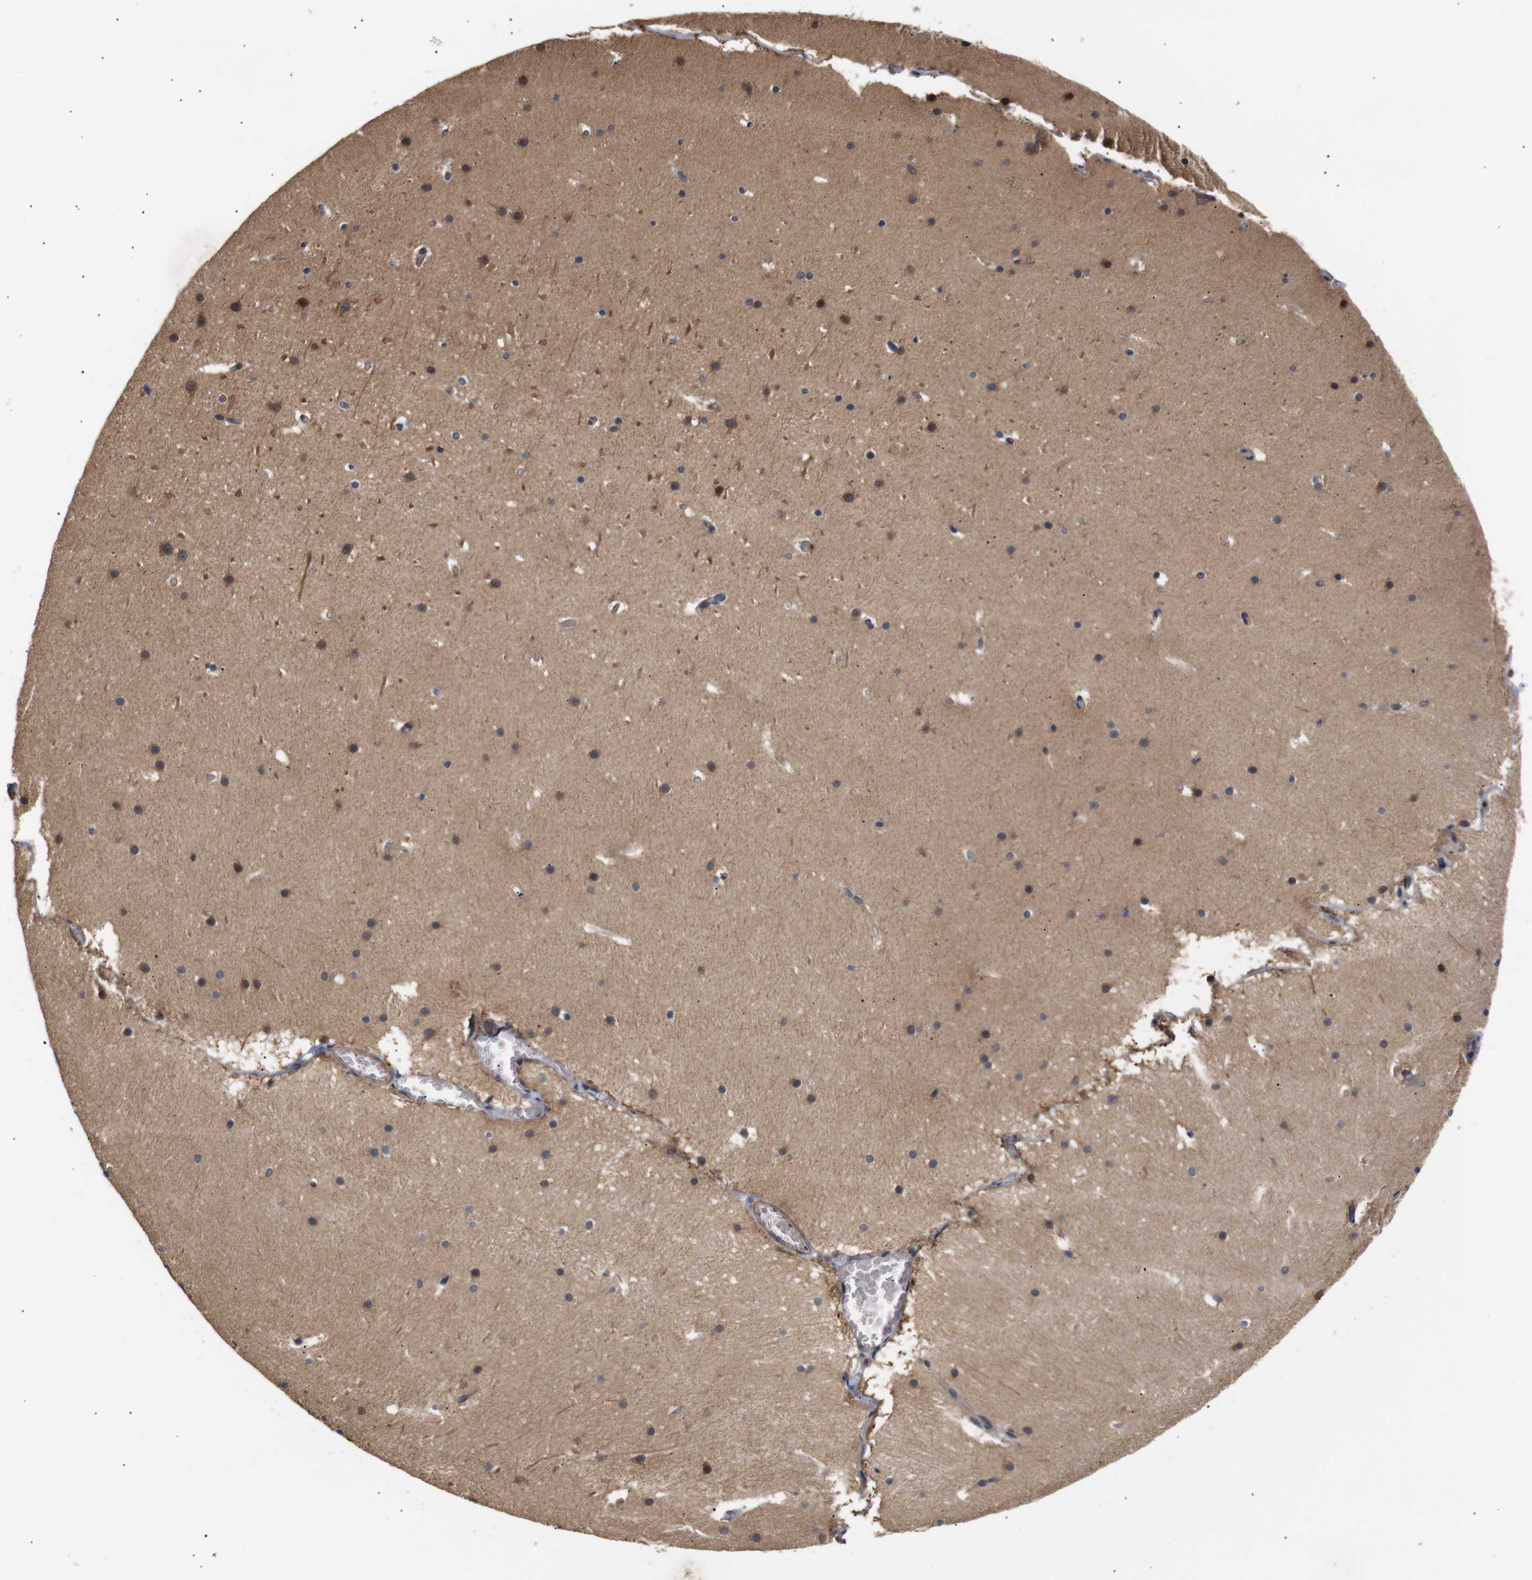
{"staining": {"intensity": "moderate", "quantity": "25%-75%", "location": "cytoplasmic/membranous"}, "tissue": "cerebellum", "cell_type": "Cells in granular layer", "image_type": "normal", "snomed": [{"axis": "morphology", "description": "Normal tissue, NOS"}, {"axis": "topography", "description": "Cerebellum"}], "caption": "Brown immunohistochemical staining in unremarkable cerebellum displays moderate cytoplasmic/membranous positivity in approximately 25%-75% of cells in granular layer.", "gene": "DDR1", "patient": {"sex": "male", "age": 45}}